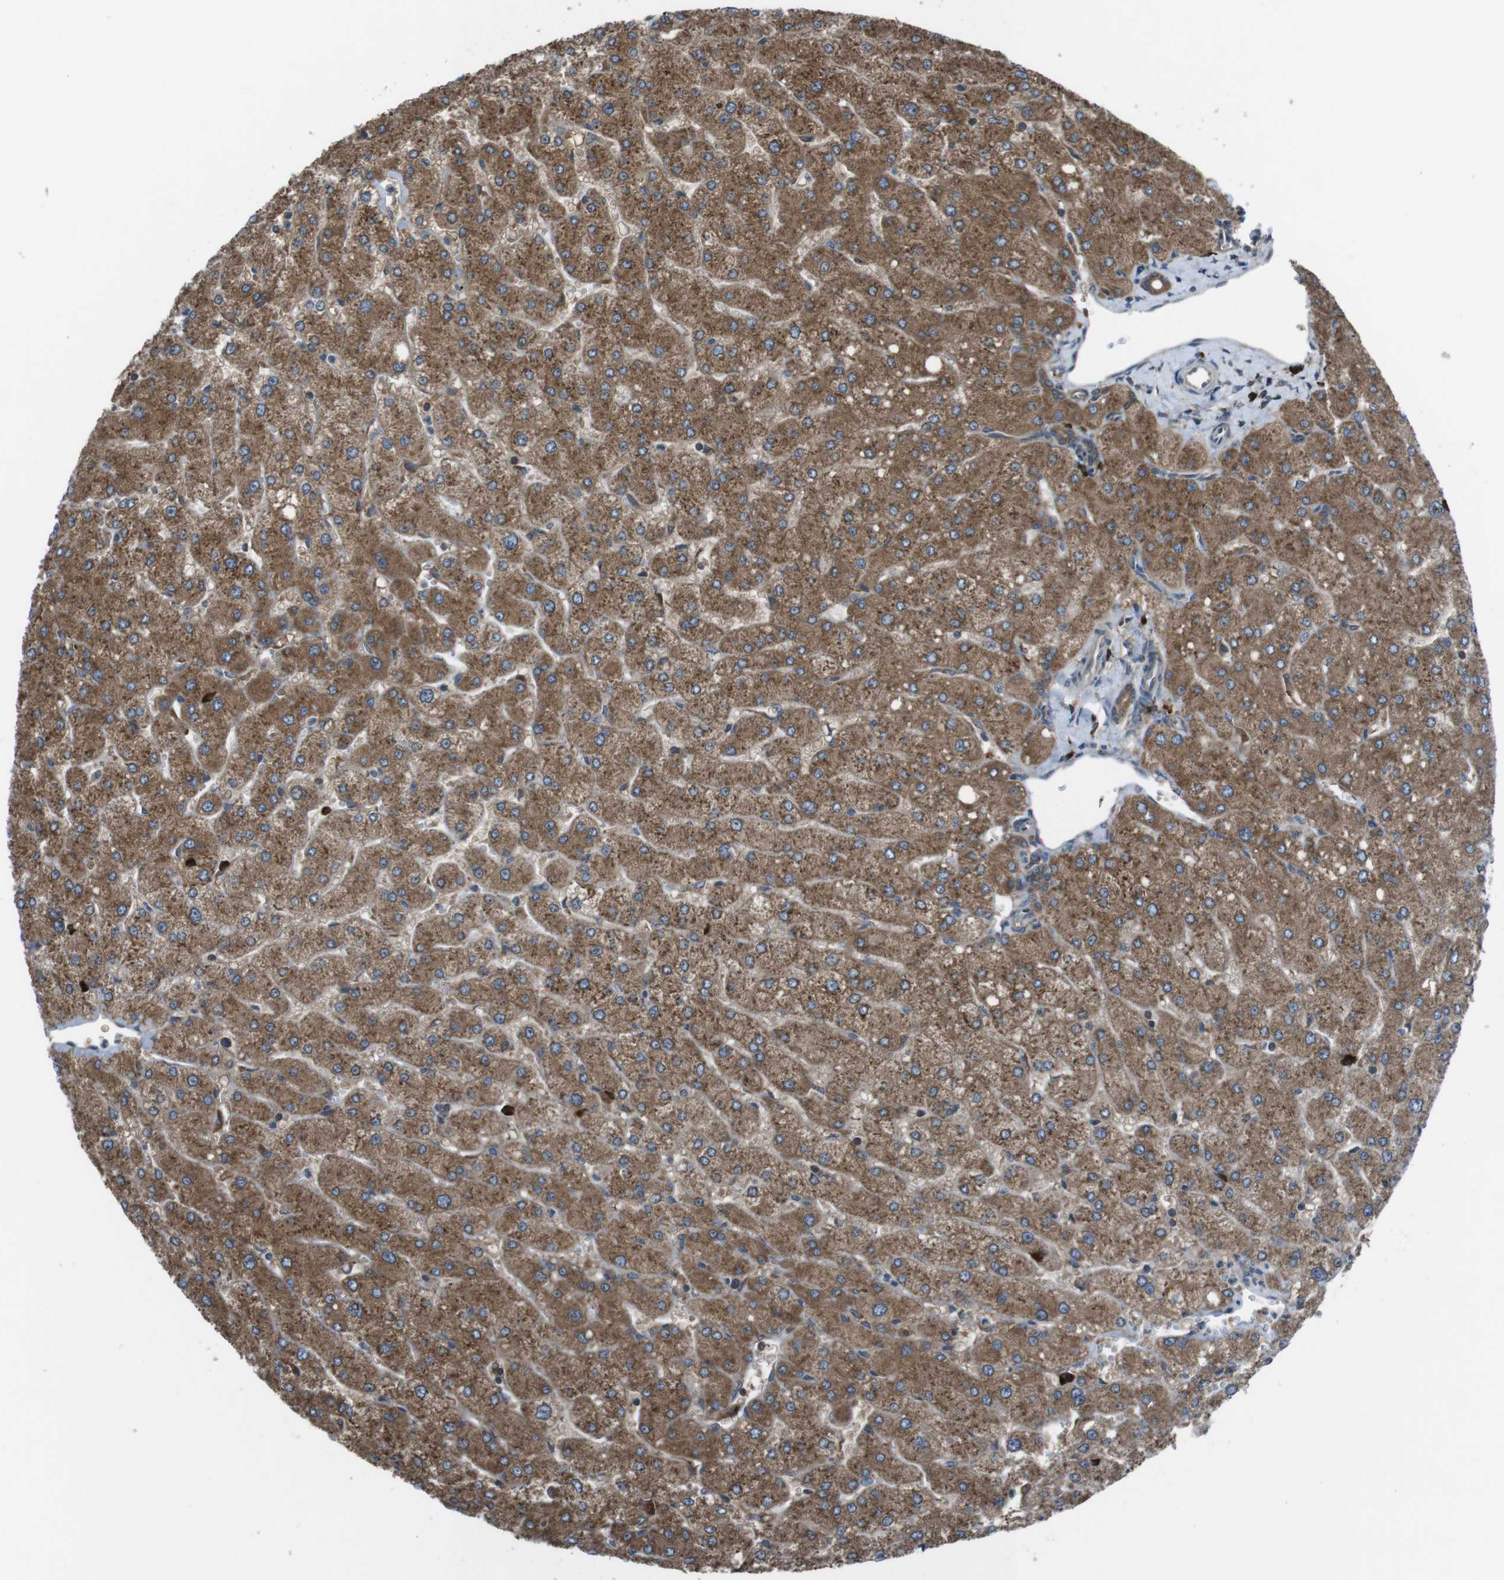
{"staining": {"intensity": "moderate", "quantity": ">75%", "location": "cytoplasmic/membranous"}, "tissue": "liver", "cell_type": "Cholangiocytes", "image_type": "normal", "snomed": [{"axis": "morphology", "description": "Normal tissue, NOS"}, {"axis": "topography", "description": "Liver"}], "caption": "This image reveals immunohistochemistry (IHC) staining of benign human liver, with medium moderate cytoplasmic/membranous staining in about >75% of cholangiocytes.", "gene": "SSR3", "patient": {"sex": "male", "age": 55}}